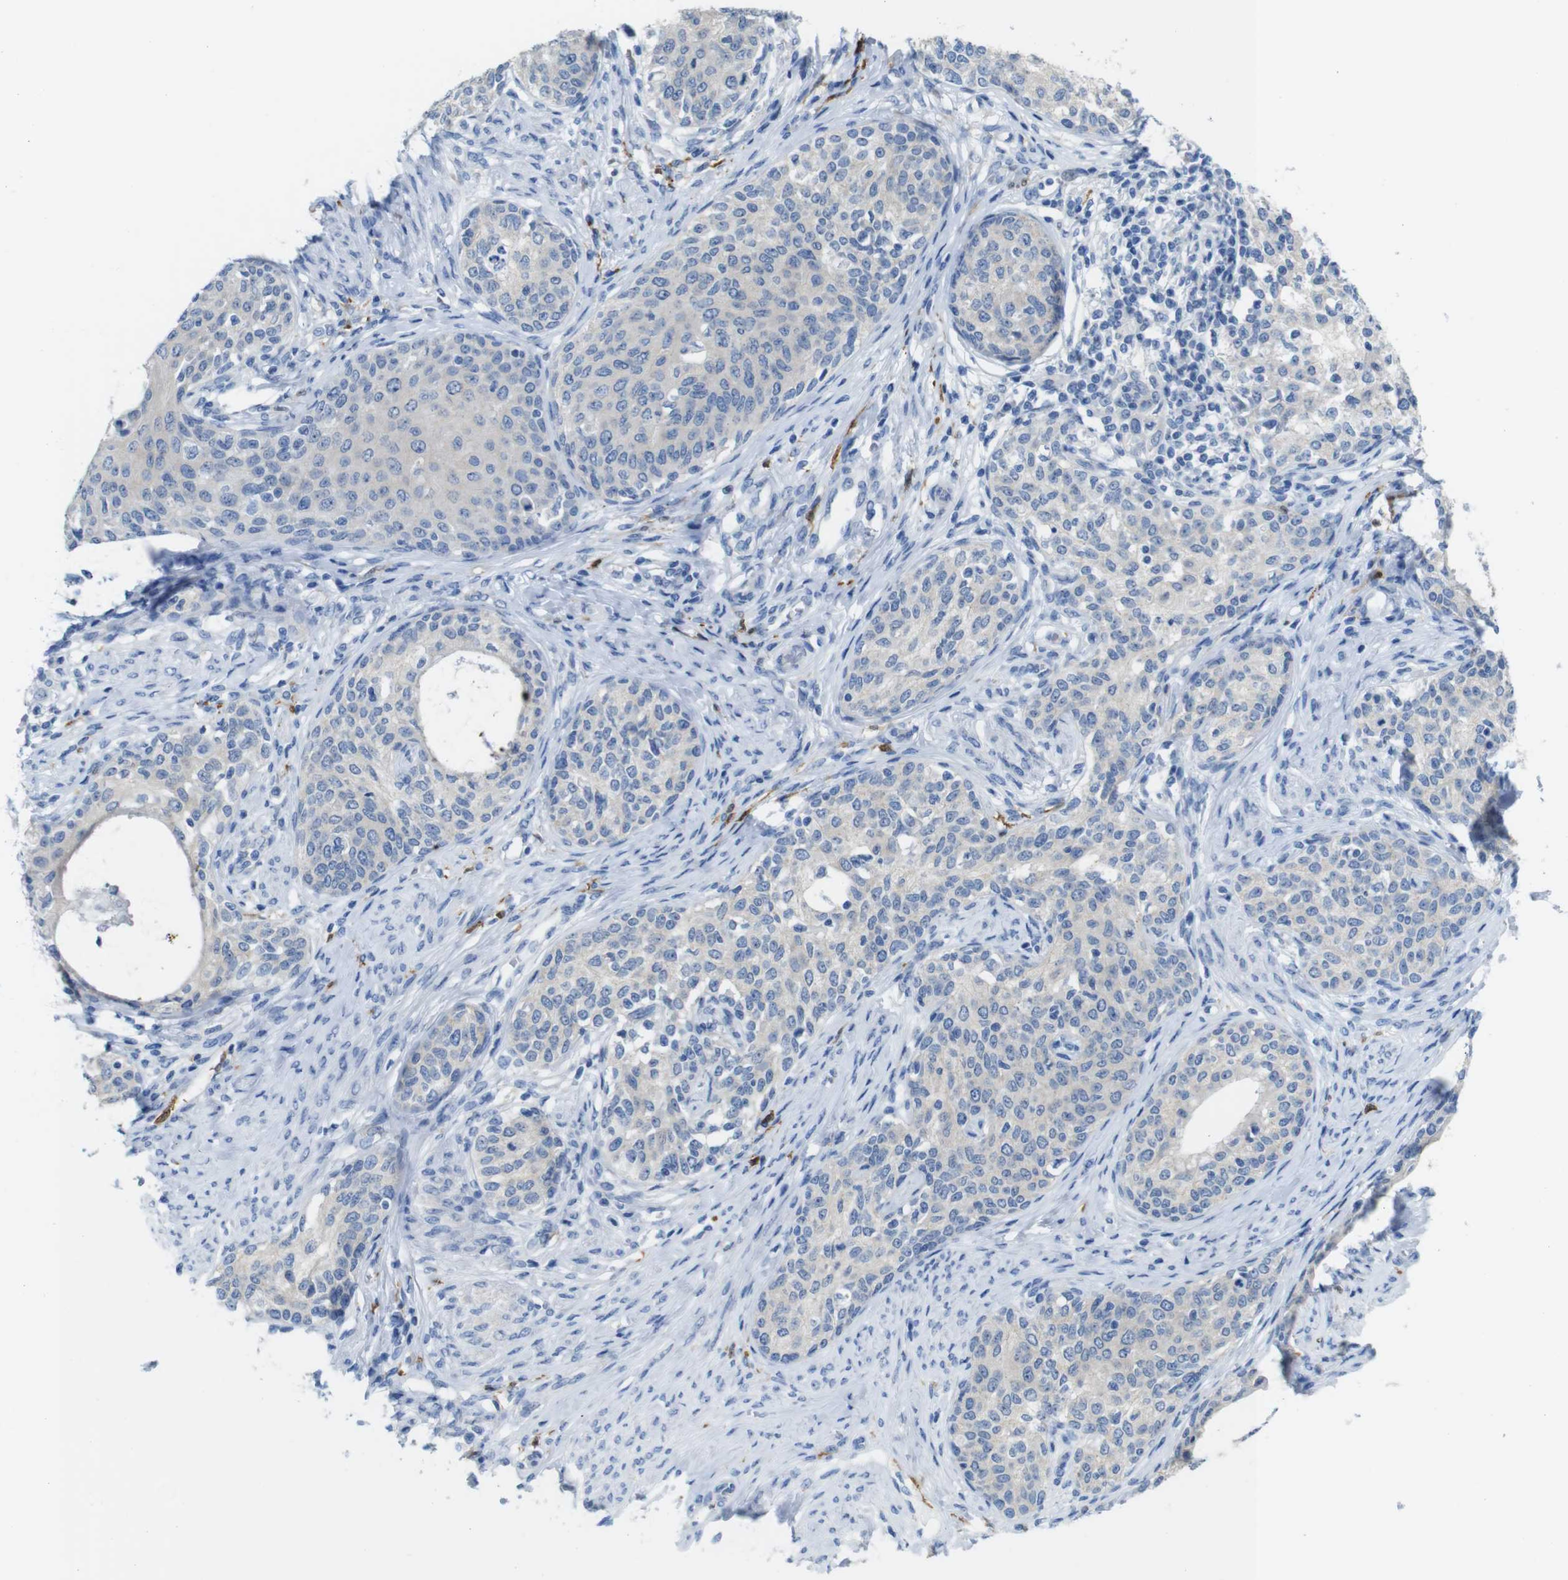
{"staining": {"intensity": "negative", "quantity": "none", "location": "none"}, "tissue": "cervical cancer", "cell_type": "Tumor cells", "image_type": "cancer", "snomed": [{"axis": "morphology", "description": "Squamous cell carcinoma, NOS"}, {"axis": "morphology", "description": "Adenocarcinoma, NOS"}, {"axis": "topography", "description": "Cervix"}], "caption": "Immunohistochemical staining of cervical cancer demonstrates no significant expression in tumor cells.", "gene": "C1orf210", "patient": {"sex": "female", "age": 52}}